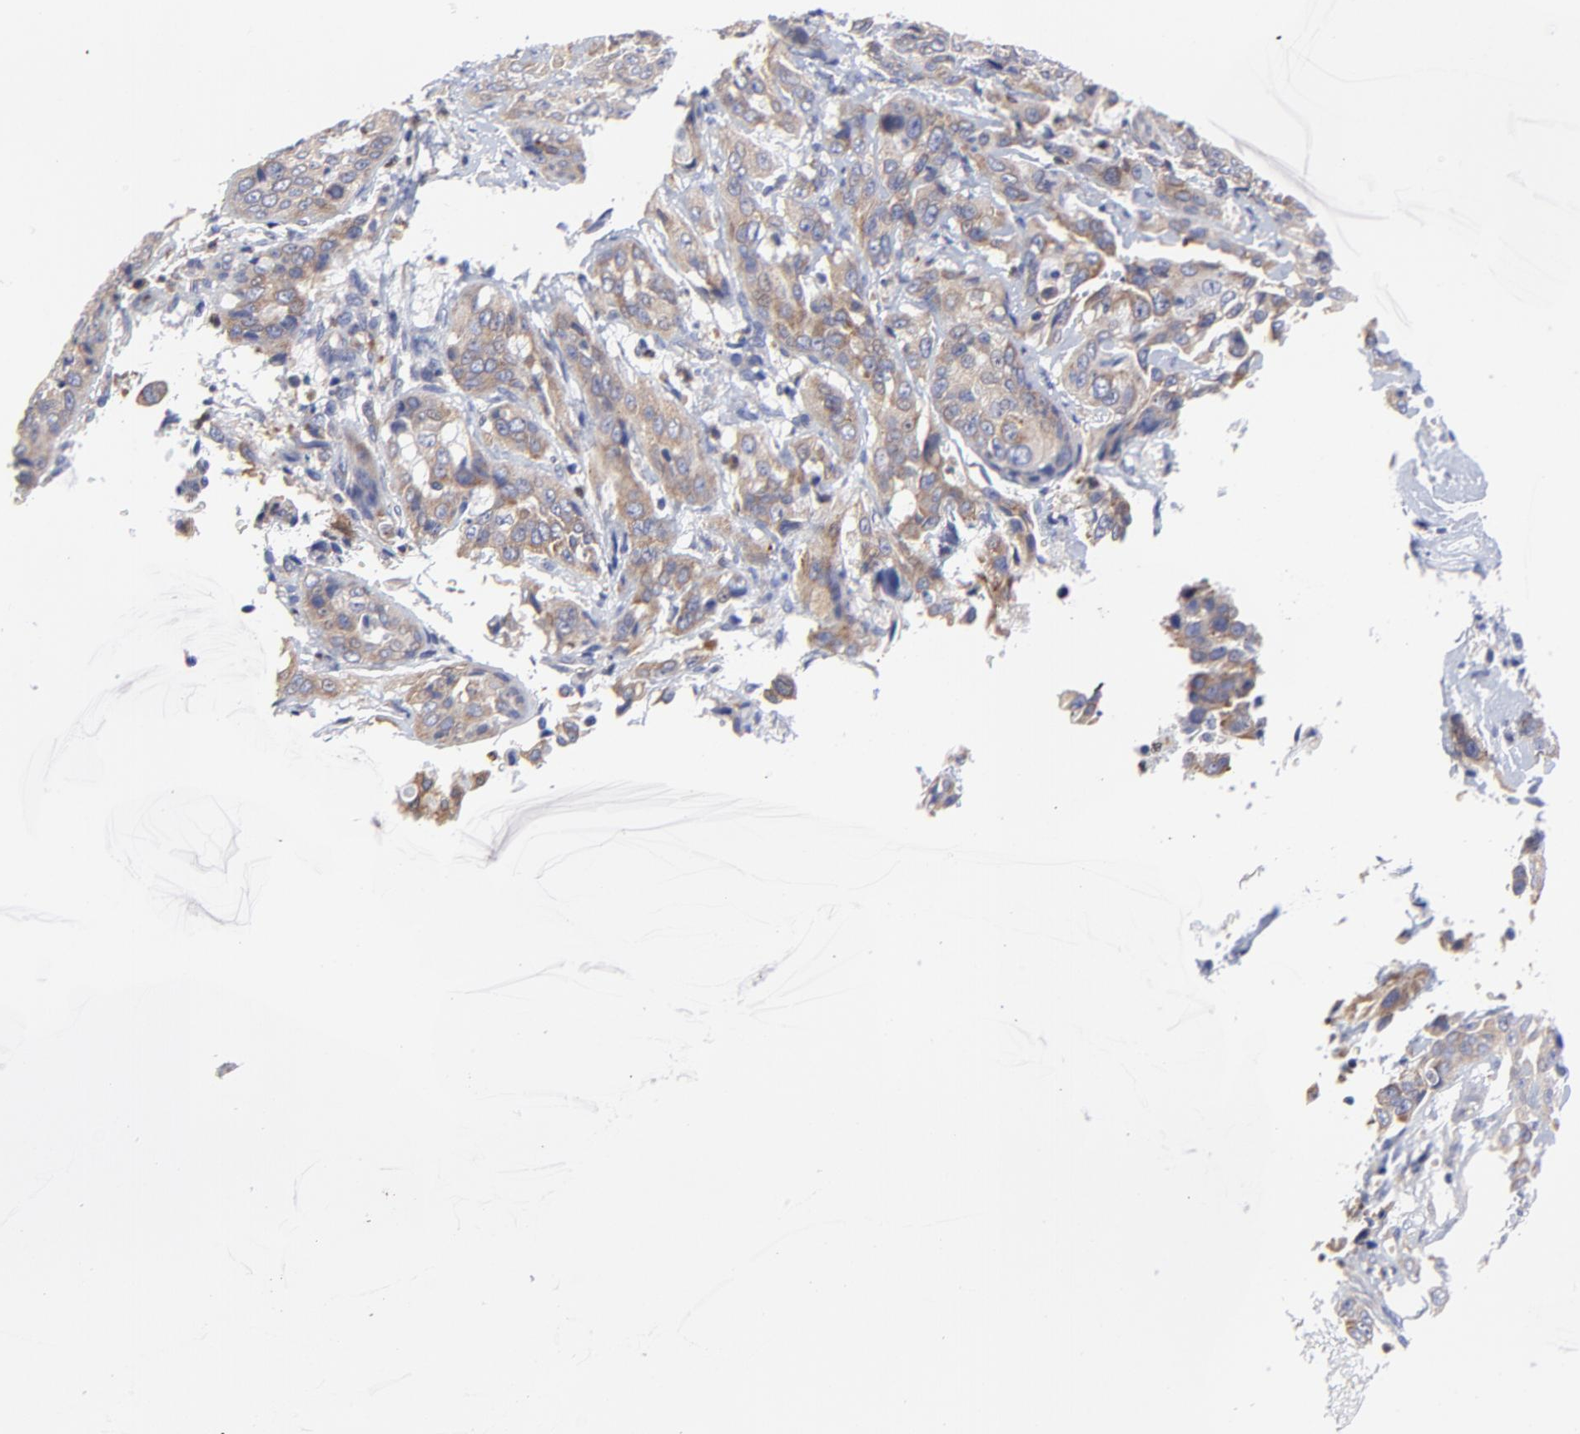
{"staining": {"intensity": "moderate", "quantity": ">75%", "location": "cytoplasmic/membranous"}, "tissue": "cervical cancer", "cell_type": "Tumor cells", "image_type": "cancer", "snomed": [{"axis": "morphology", "description": "Squamous cell carcinoma, NOS"}, {"axis": "topography", "description": "Cervix"}], "caption": "Moderate cytoplasmic/membranous protein positivity is appreciated in approximately >75% of tumor cells in cervical cancer (squamous cell carcinoma). The staining is performed using DAB brown chromogen to label protein expression. The nuclei are counter-stained blue using hematoxylin.", "gene": "MOSPD2", "patient": {"sex": "female", "age": 41}}